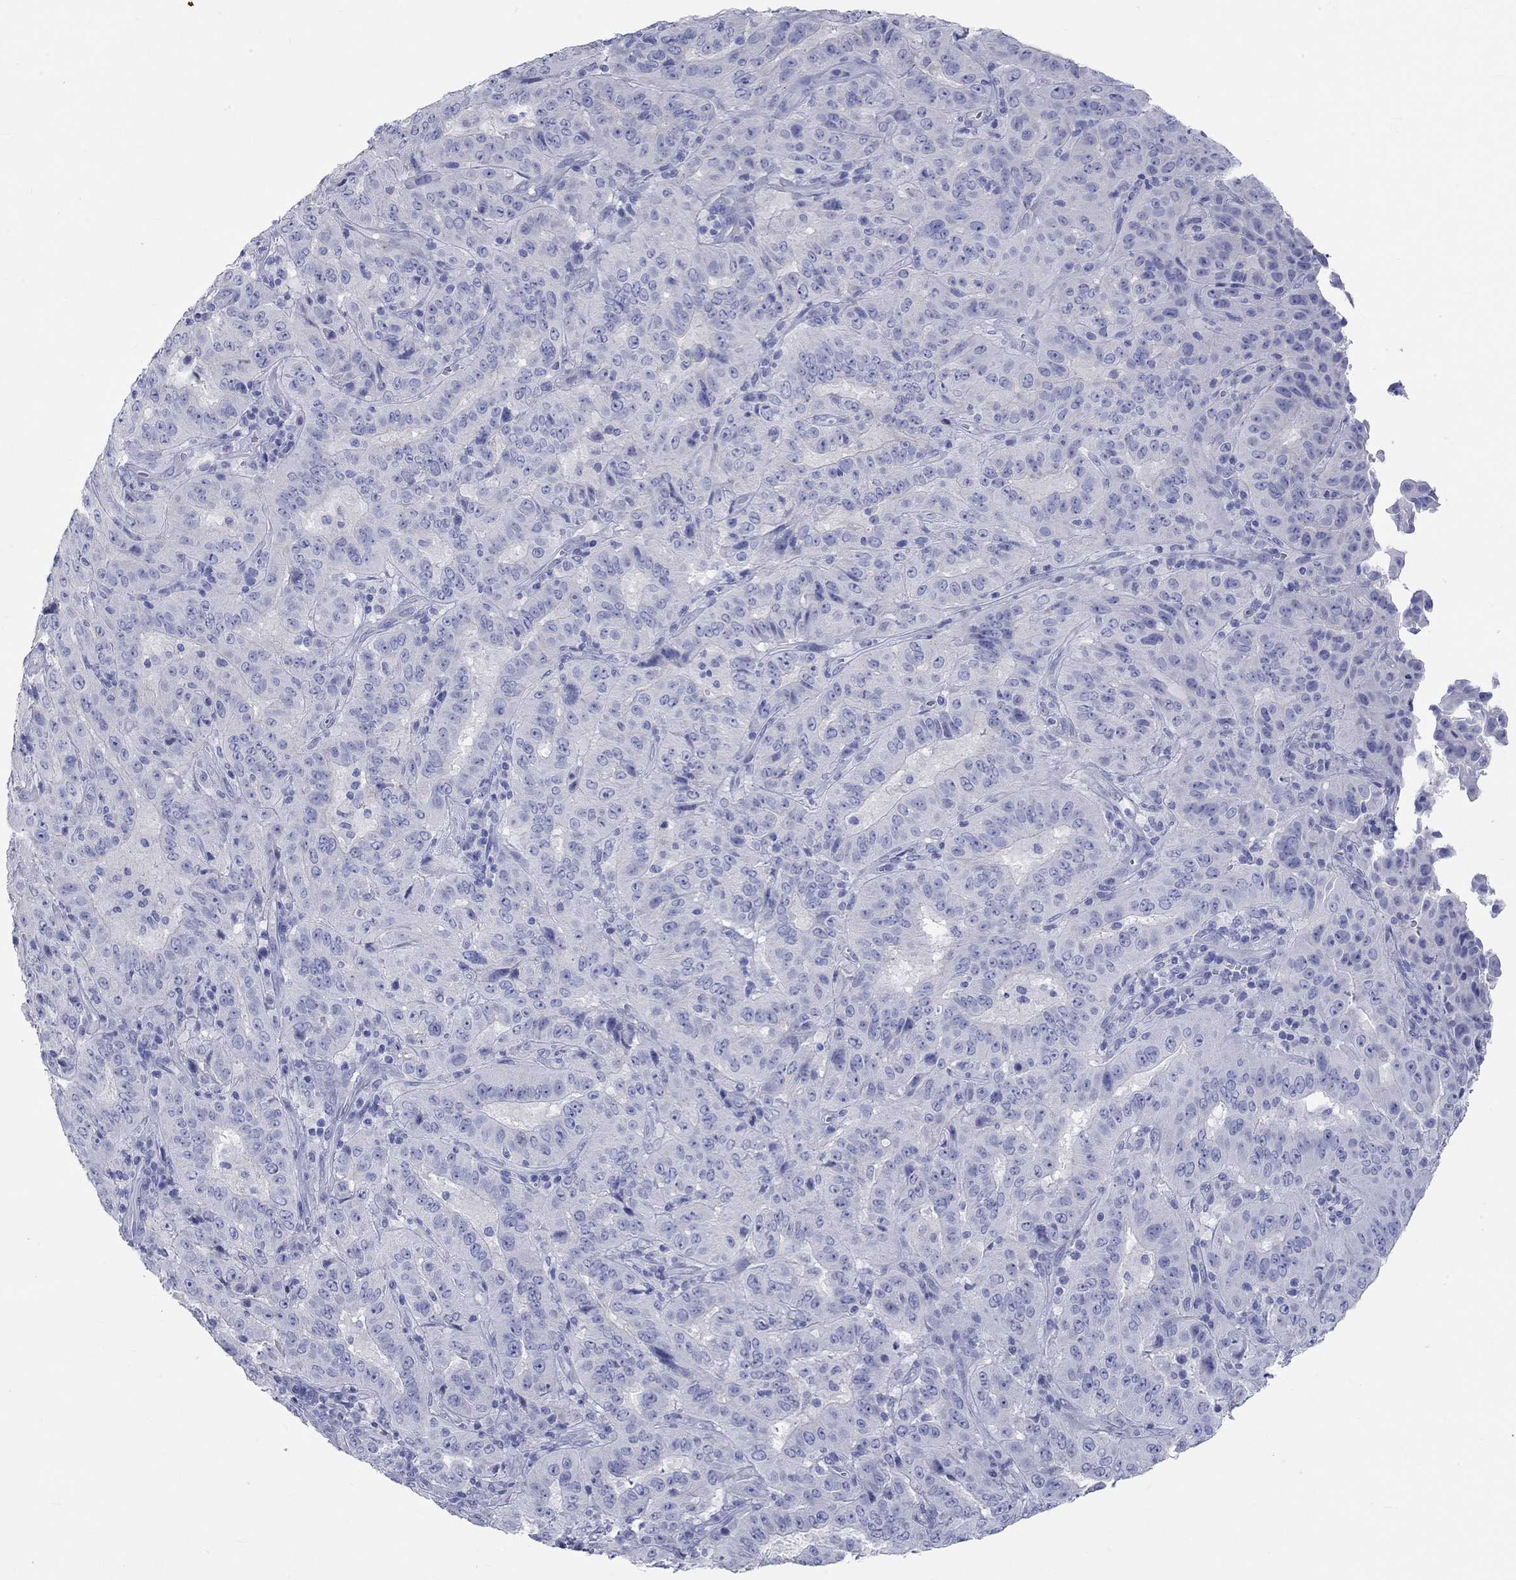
{"staining": {"intensity": "negative", "quantity": "none", "location": "none"}, "tissue": "pancreatic cancer", "cell_type": "Tumor cells", "image_type": "cancer", "snomed": [{"axis": "morphology", "description": "Adenocarcinoma, NOS"}, {"axis": "topography", "description": "Pancreas"}], "caption": "This is an IHC histopathology image of adenocarcinoma (pancreatic). There is no expression in tumor cells.", "gene": "SPATA9", "patient": {"sex": "male", "age": 63}}